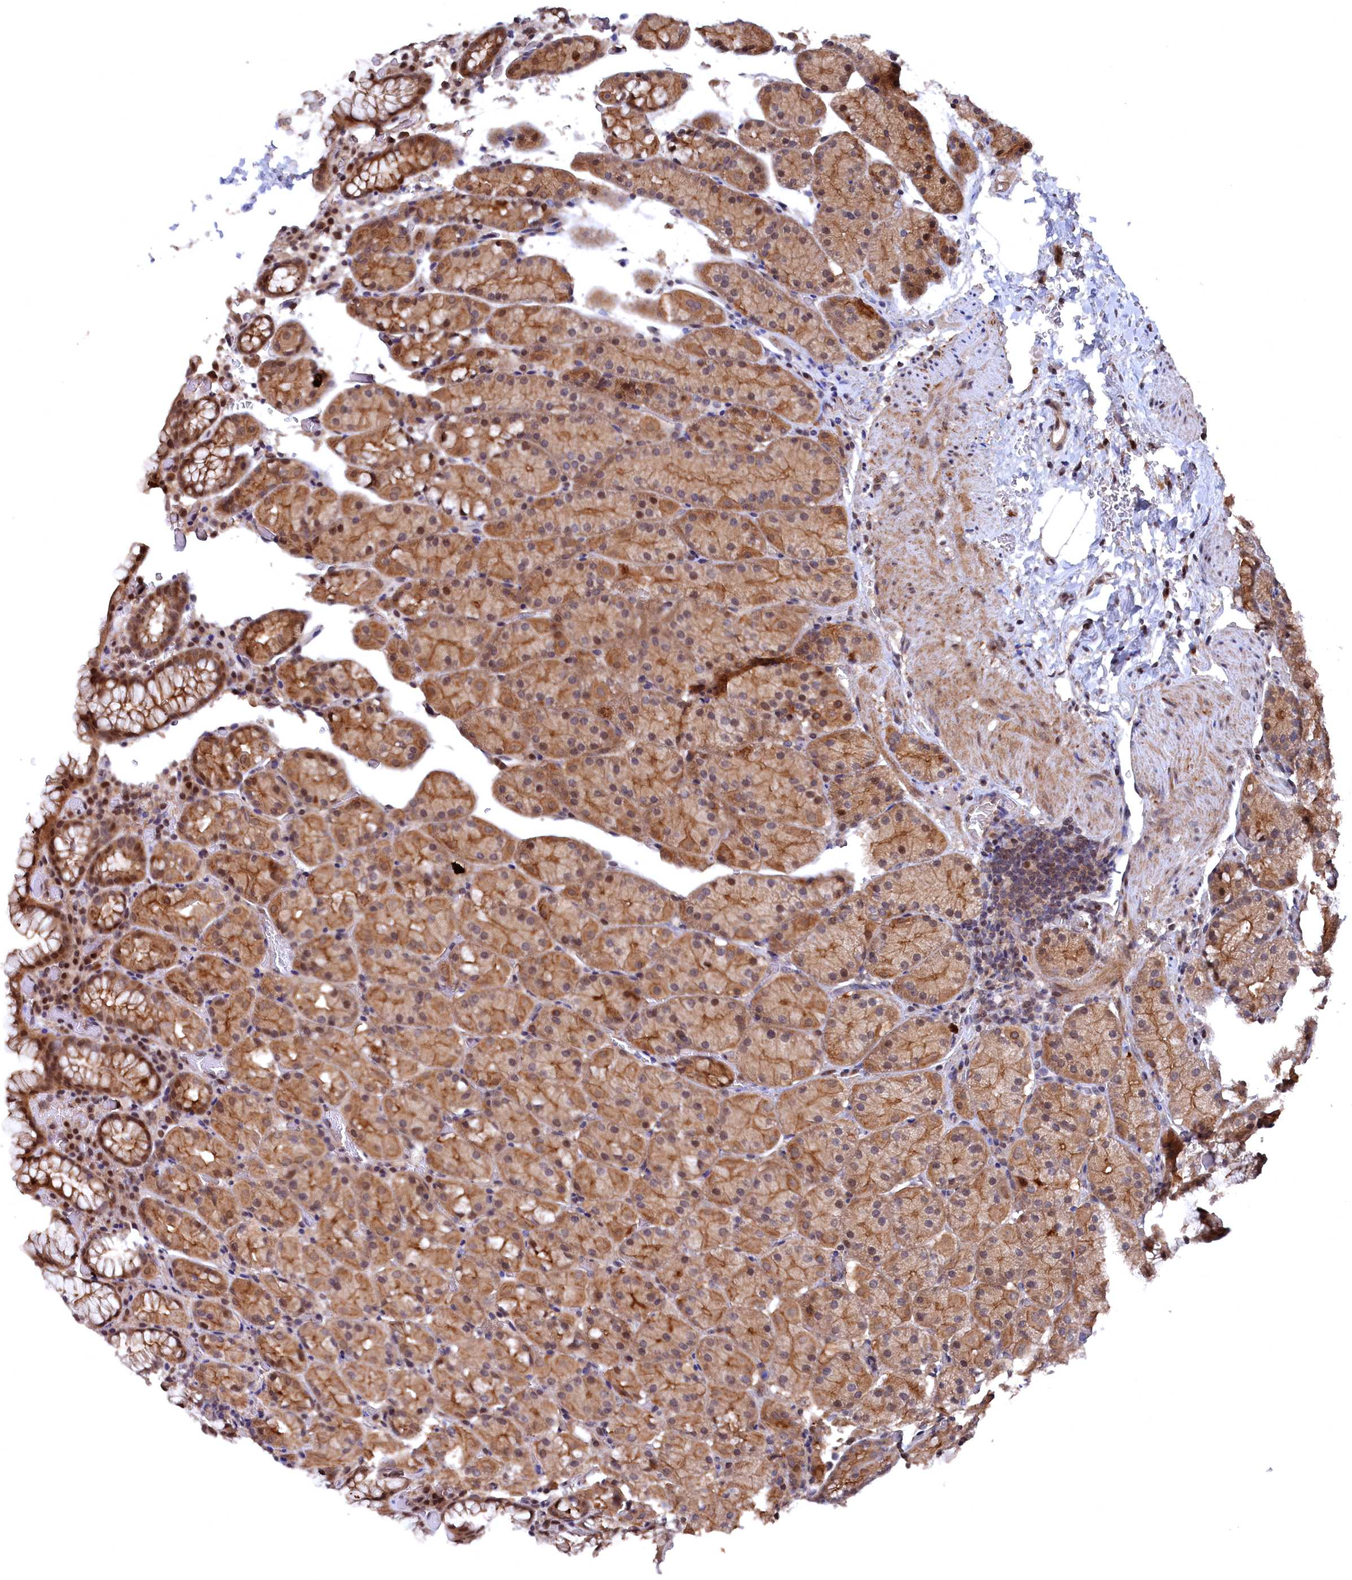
{"staining": {"intensity": "moderate", "quantity": ">75%", "location": "cytoplasmic/membranous,nuclear"}, "tissue": "stomach", "cell_type": "Glandular cells", "image_type": "normal", "snomed": [{"axis": "morphology", "description": "Normal tissue, NOS"}, {"axis": "topography", "description": "Stomach, upper"}, {"axis": "topography", "description": "Stomach, lower"}], "caption": "A brown stain shows moderate cytoplasmic/membranous,nuclear expression of a protein in glandular cells of benign human stomach.", "gene": "TMC5", "patient": {"sex": "male", "age": 80}}